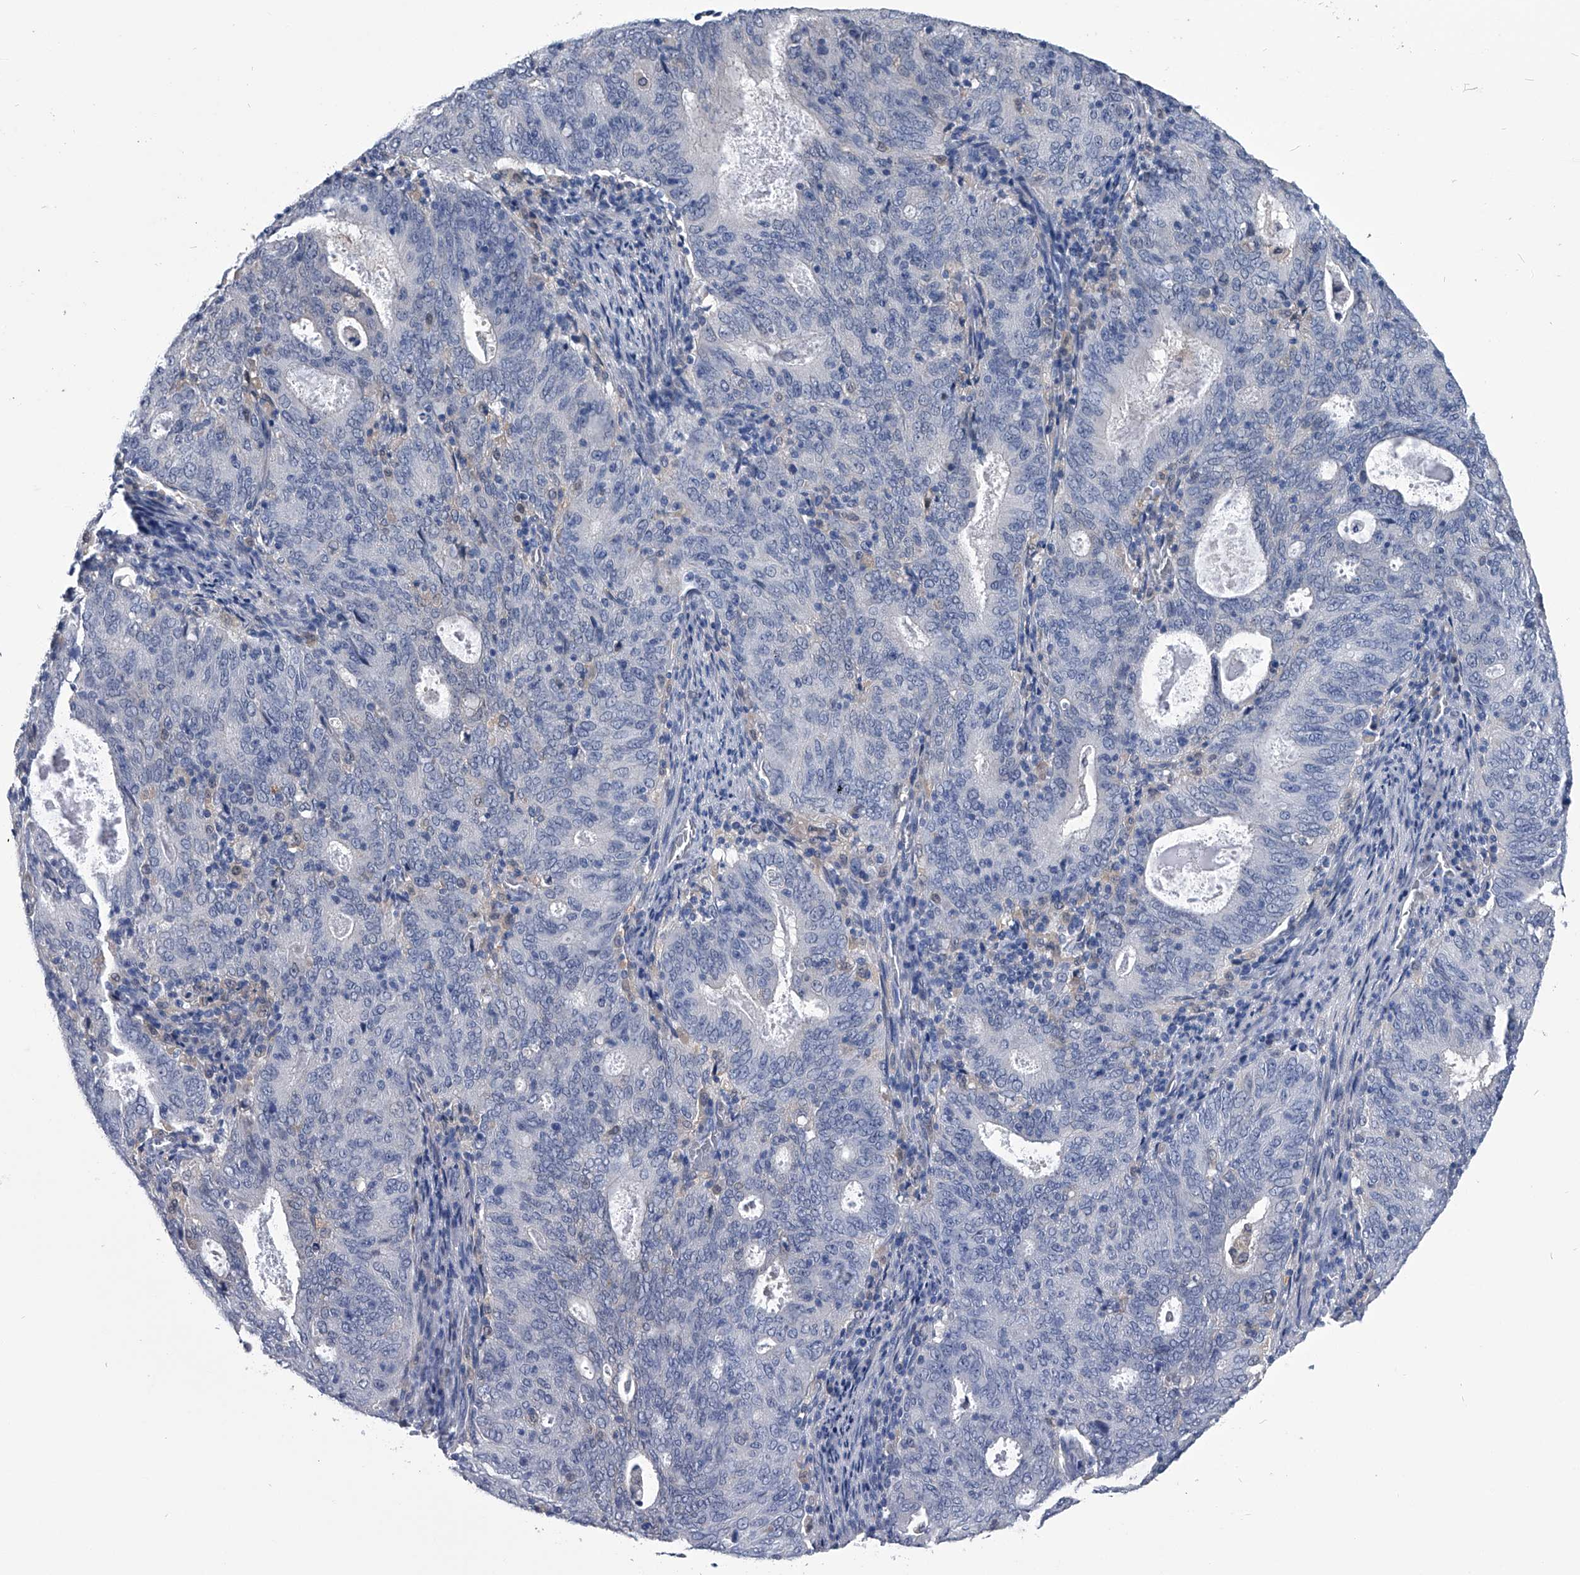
{"staining": {"intensity": "negative", "quantity": "none", "location": "none"}, "tissue": "cervical cancer", "cell_type": "Tumor cells", "image_type": "cancer", "snomed": [{"axis": "morphology", "description": "Adenocarcinoma, NOS"}, {"axis": "topography", "description": "Cervix"}], "caption": "High power microscopy image of an immunohistochemistry photomicrograph of cervical cancer (adenocarcinoma), revealing no significant positivity in tumor cells.", "gene": "PDXK", "patient": {"sex": "female", "age": 44}}